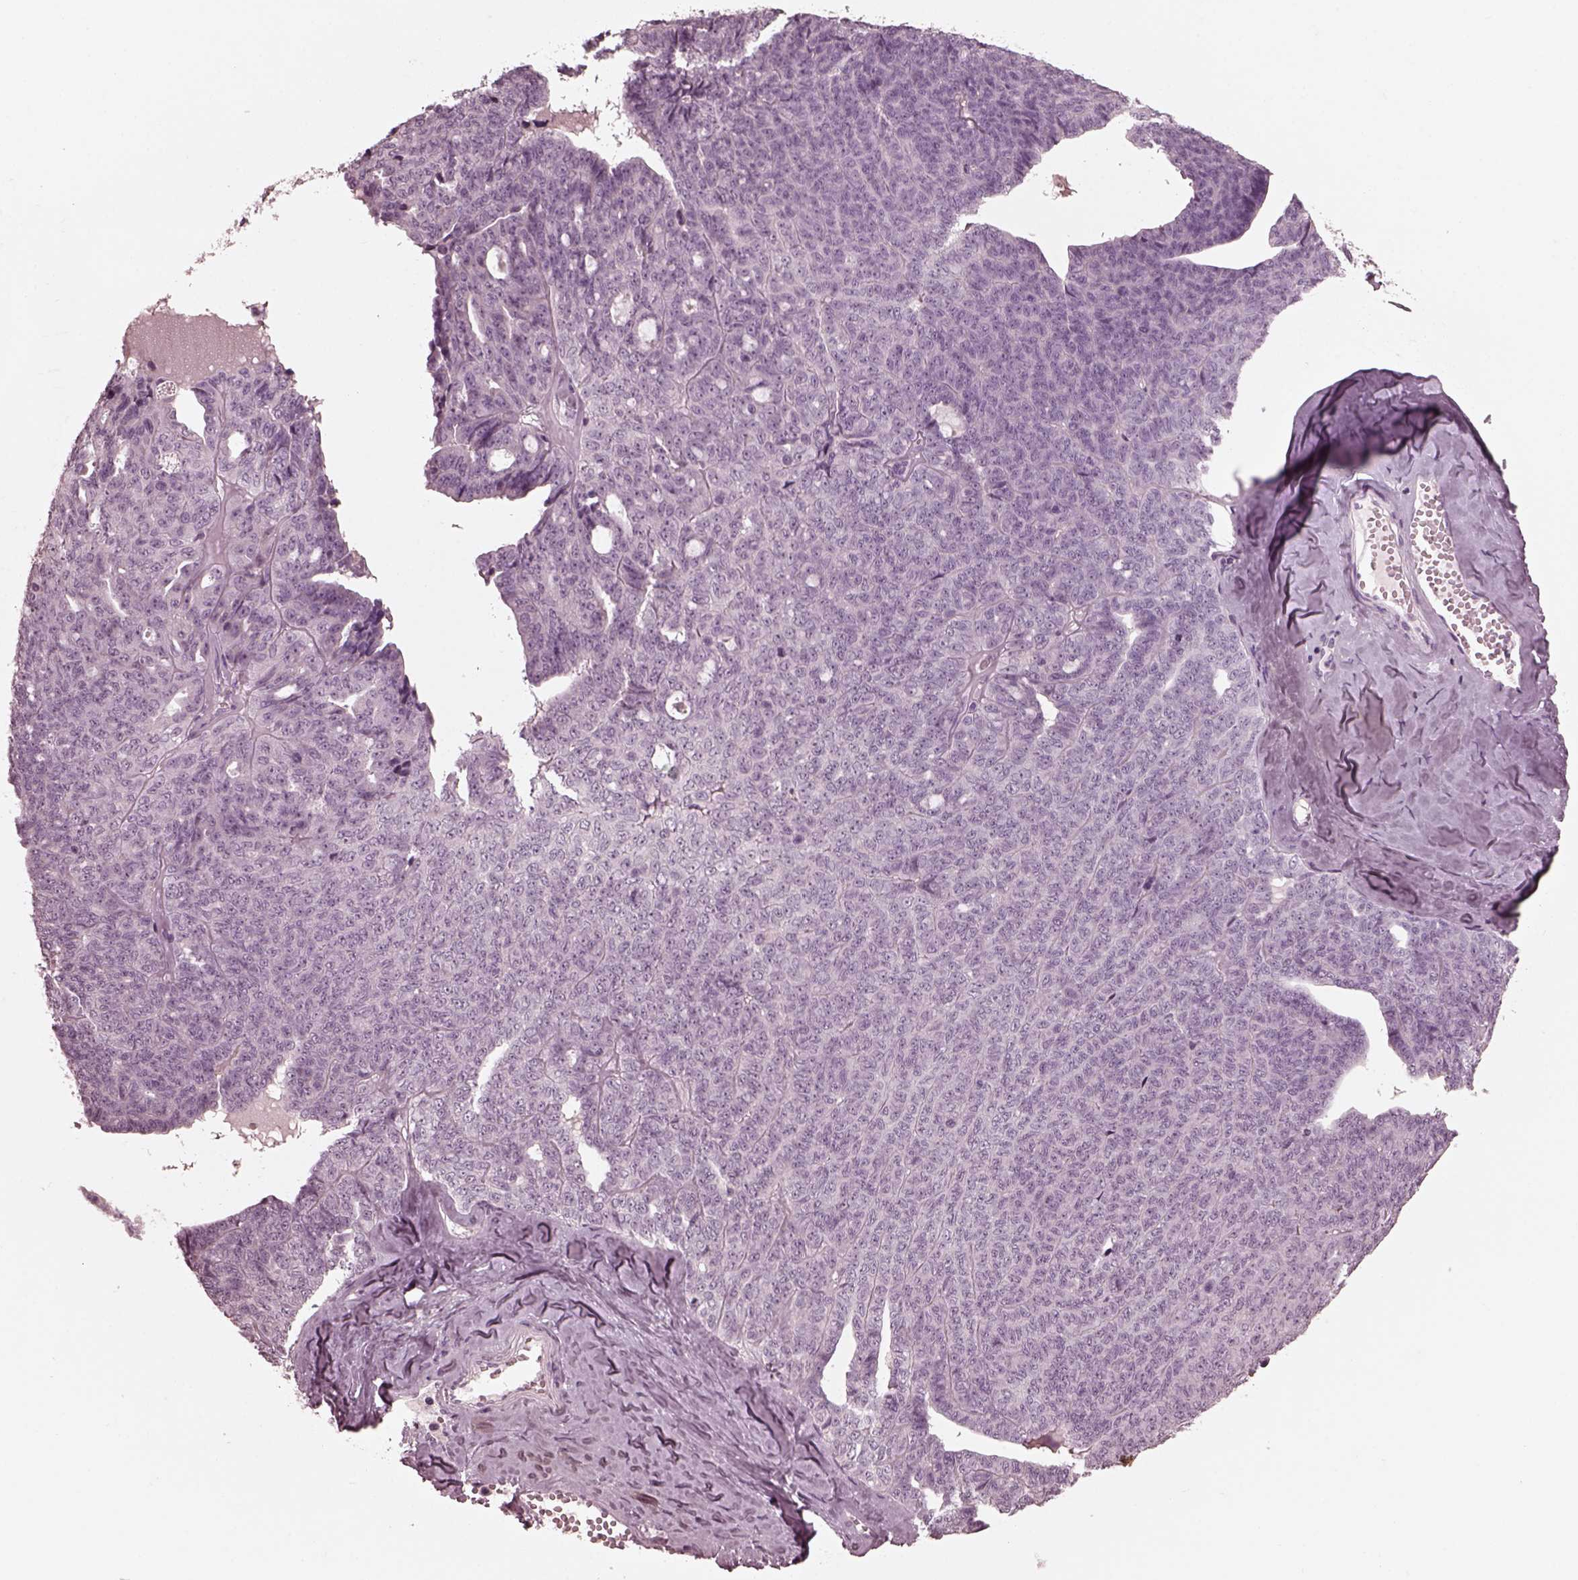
{"staining": {"intensity": "negative", "quantity": "none", "location": "none"}, "tissue": "ovarian cancer", "cell_type": "Tumor cells", "image_type": "cancer", "snomed": [{"axis": "morphology", "description": "Cystadenocarcinoma, serous, NOS"}, {"axis": "topography", "description": "Ovary"}], "caption": "High power microscopy micrograph of an IHC micrograph of ovarian serous cystadenocarcinoma, revealing no significant staining in tumor cells.", "gene": "CGA", "patient": {"sex": "female", "age": 71}}